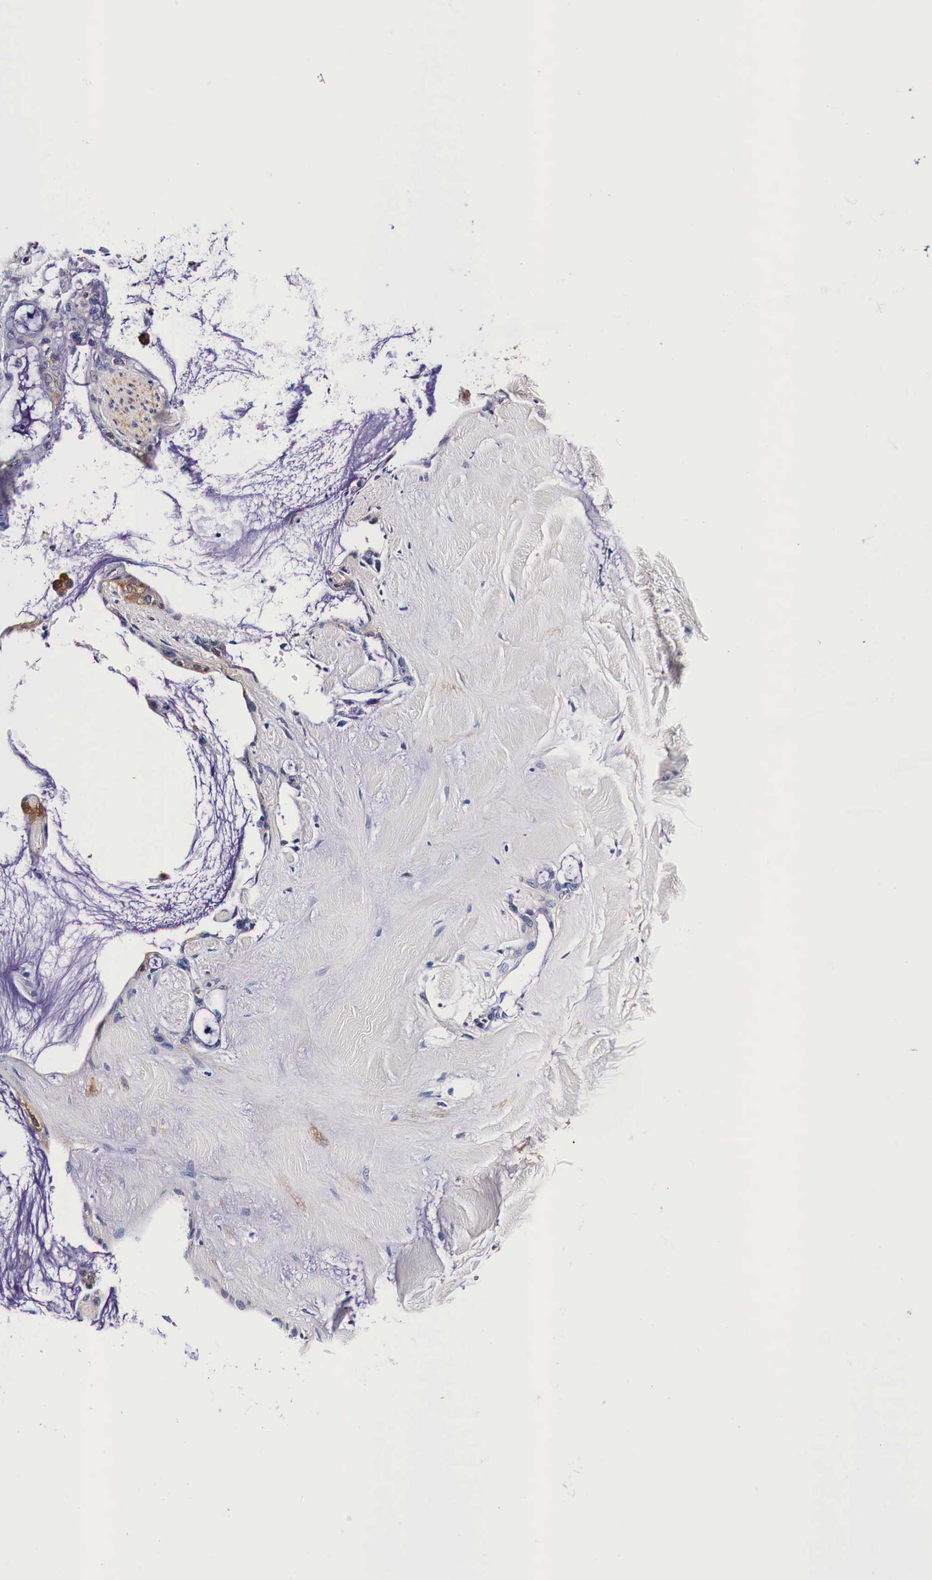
{"staining": {"intensity": "negative", "quantity": "none", "location": "none"}, "tissue": "pancreatic cancer", "cell_type": "Tumor cells", "image_type": "cancer", "snomed": [{"axis": "morphology", "description": "Adenocarcinoma, NOS"}, {"axis": "topography", "description": "Pancreas"}], "caption": "Human adenocarcinoma (pancreatic) stained for a protein using immunohistochemistry exhibits no positivity in tumor cells.", "gene": "HSPB1", "patient": {"sex": "female", "age": 70}}